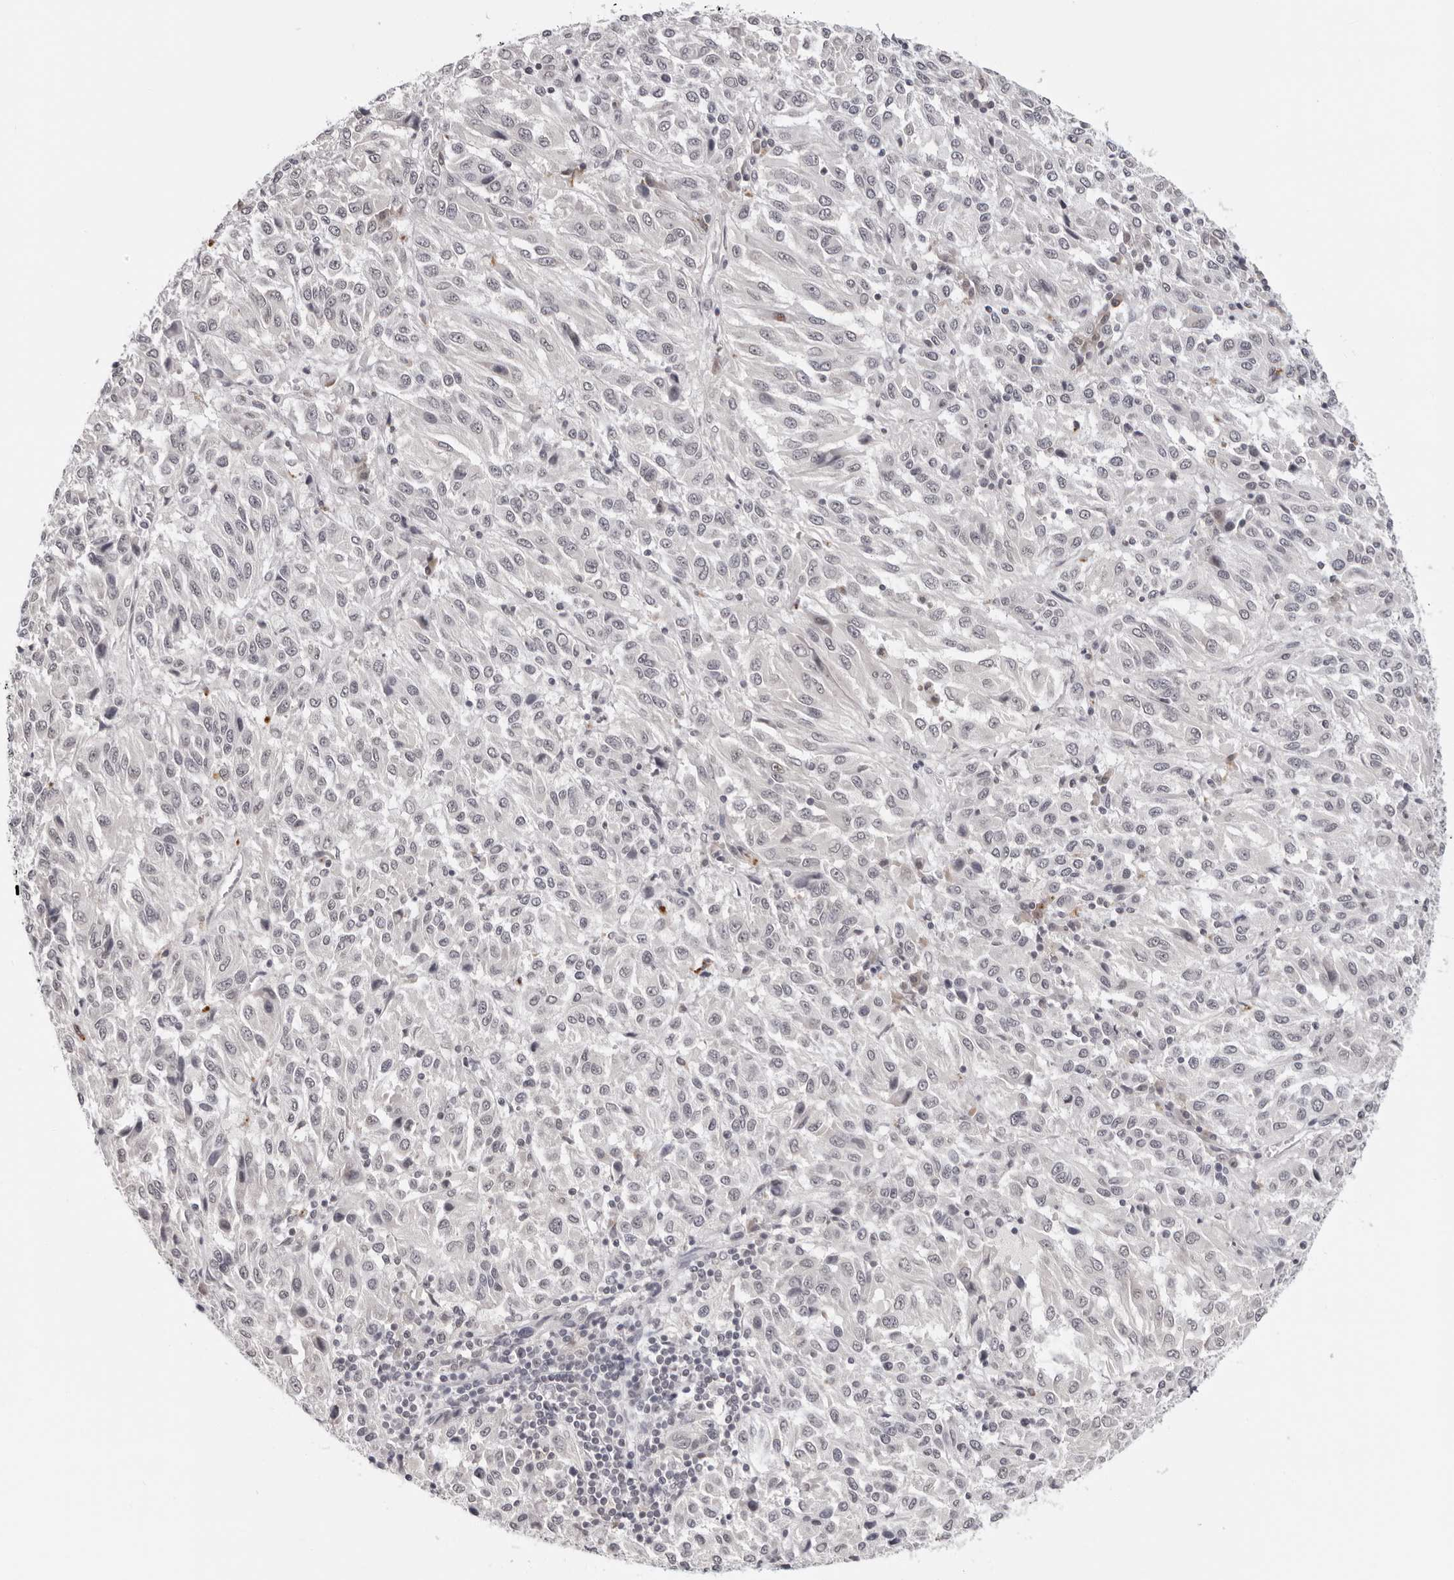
{"staining": {"intensity": "negative", "quantity": "none", "location": "none"}, "tissue": "melanoma", "cell_type": "Tumor cells", "image_type": "cancer", "snomed": [{"axis": "morphology", "description": "Malignant melanoma, Metastatic site"}, {"axis": "topography", "description": "Lung"}], "caption": "Human melanoma stained for a protein using immunohistochemistry displays no expression in tumor cells.", "gene": "PRUNE1", "patient": {"sex": "male", "age": 64}}